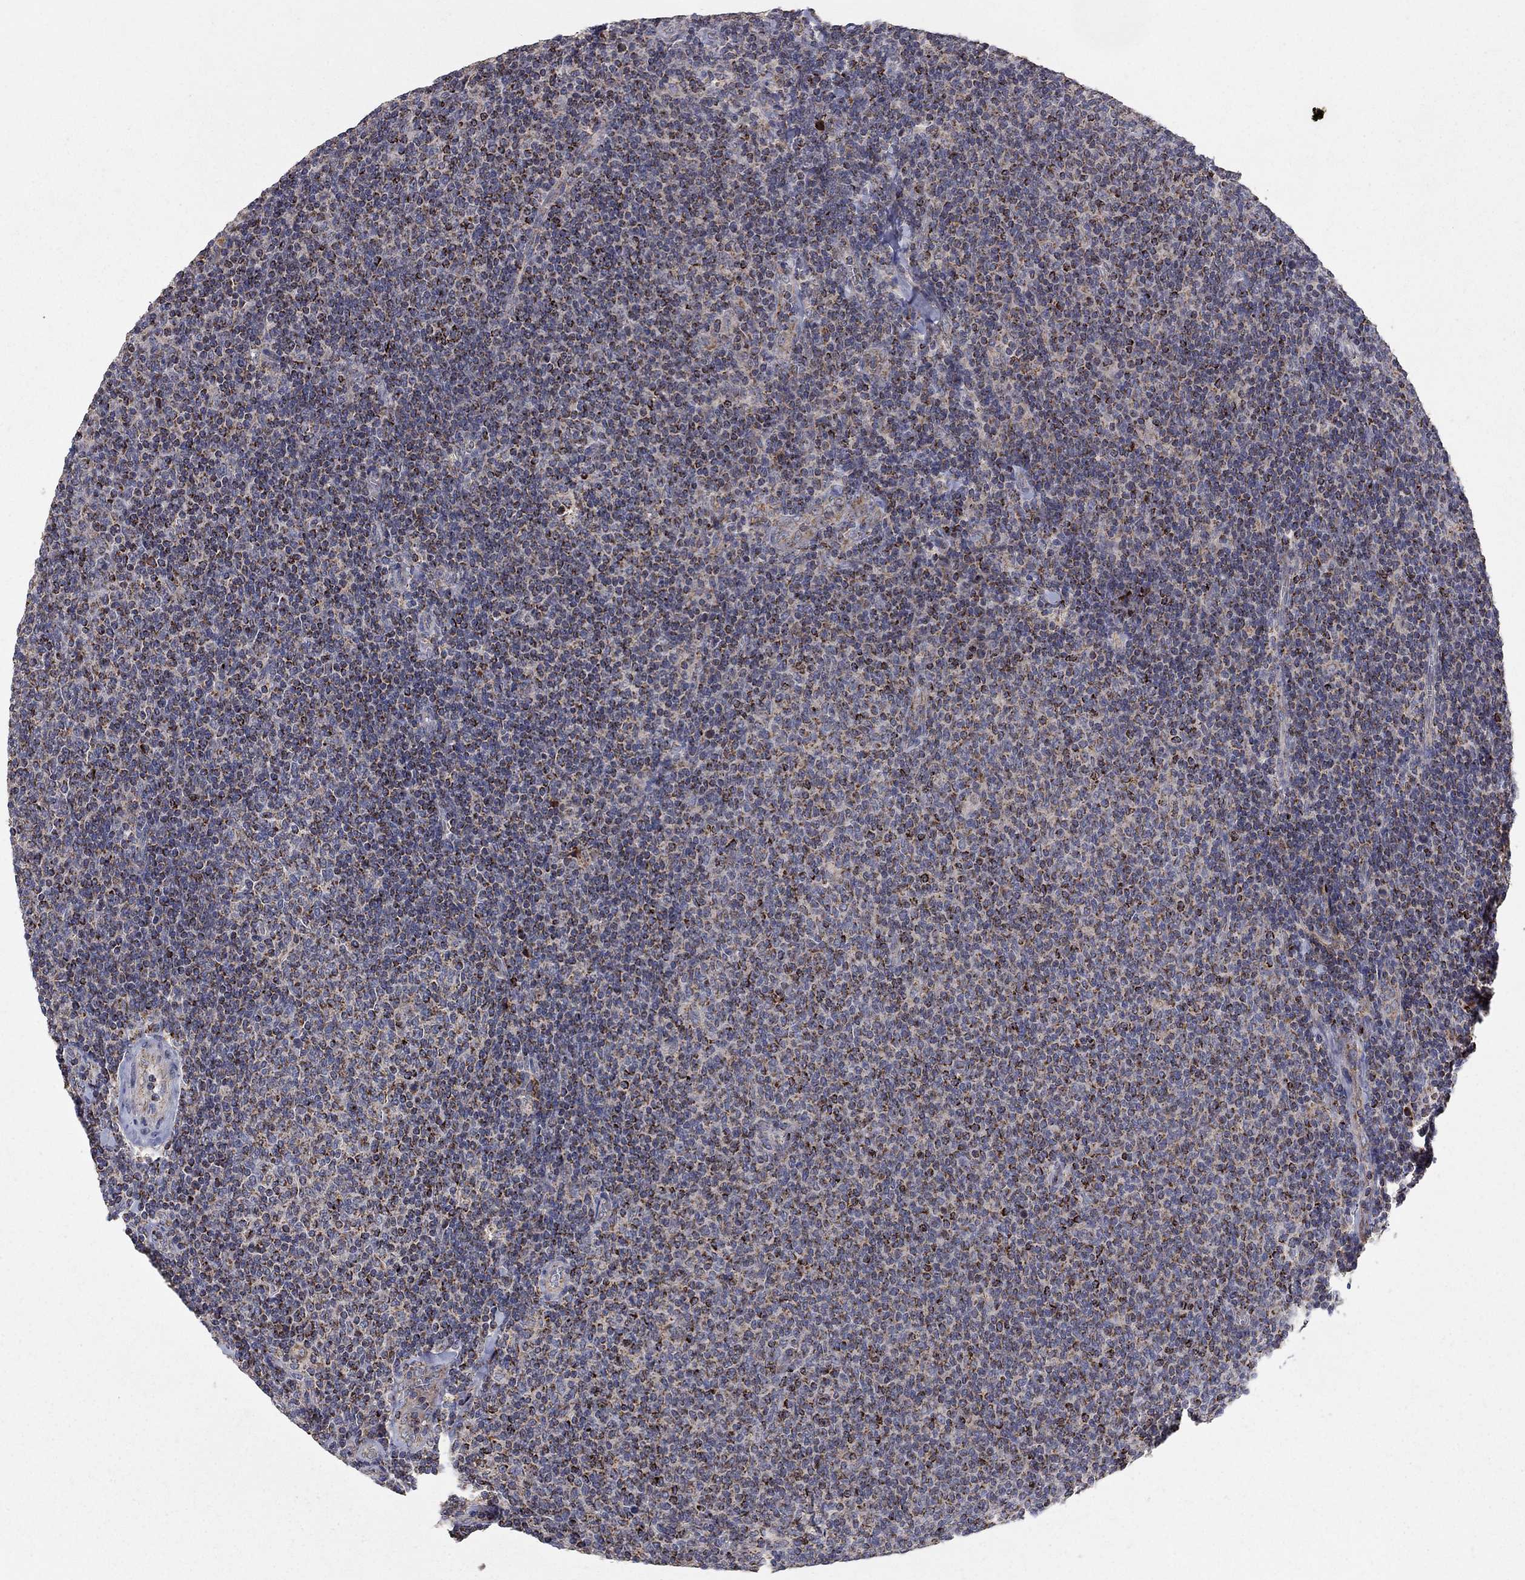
{"staining": {"intensity": "moderate", "quantity": ">75%", "location": "cytoplasmic/membranous"}, "tissue": "lymphoma", "cell_type": "Tumor cells", "image_type": "cancer", "snomed": [{"axis": "morphology", "description": "Malignant lymphoma, non-Hodgkin's type, Low grade"}, {"axis": "topography", "description": "Lymph node"}], "caption": "The immunohistochemical stain labels moderate cytoplasmic/membranous positivity in tumor cells of malignant lymphoma, non-Hodgkin's type (low-grade) tissue. (DAB (3,3'-diaminobenzidine) = brown stain, brightfield microscopy at high magnification).", "gene": "GPSM1", "patient": {"sex": "male", "age": 52}}